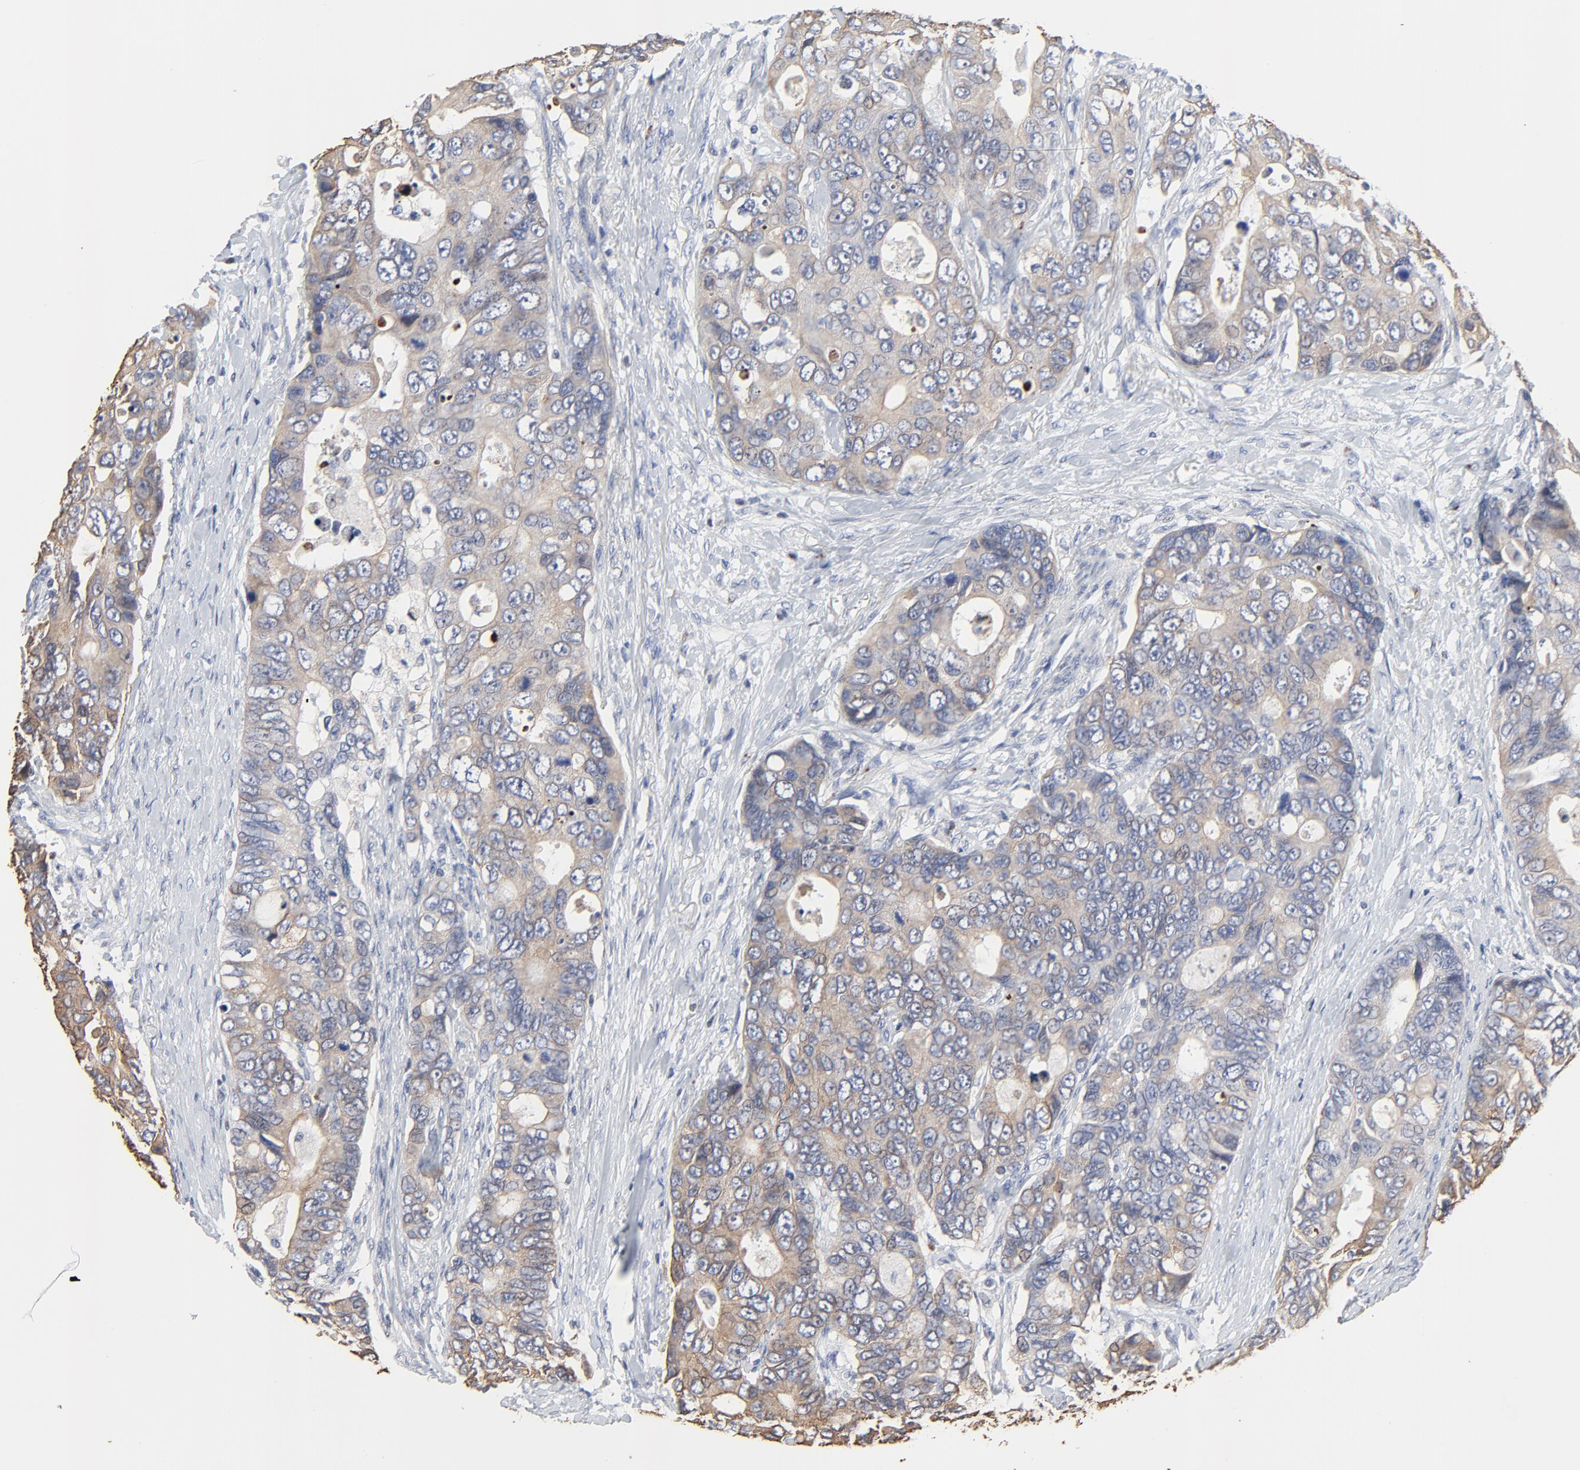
{"staining": {"intensity": "weak", "quantity": ">75%", "location": "cytoplasmic/membranous"}, "tissue": "colorectal cancer", "cell_type": "Tumor cells", "image_type": "cancer", "snomed": [{"axis": "morphology", "description": "Adenocarcinoma, NOS"}, {"axis": "topography", "description": "Rectum"}], "caption": "A histopathology image of human colorectal cancer stained for a protein displays weak cytoplasmic/membranous brown staining in tumor cells. Using DAB (brown) and hematoxylin (blue) stains, captured at high magnification using brightfield microscopy.", "gene": "LNX1", "patient": {"sex": "female", "age": 67}}